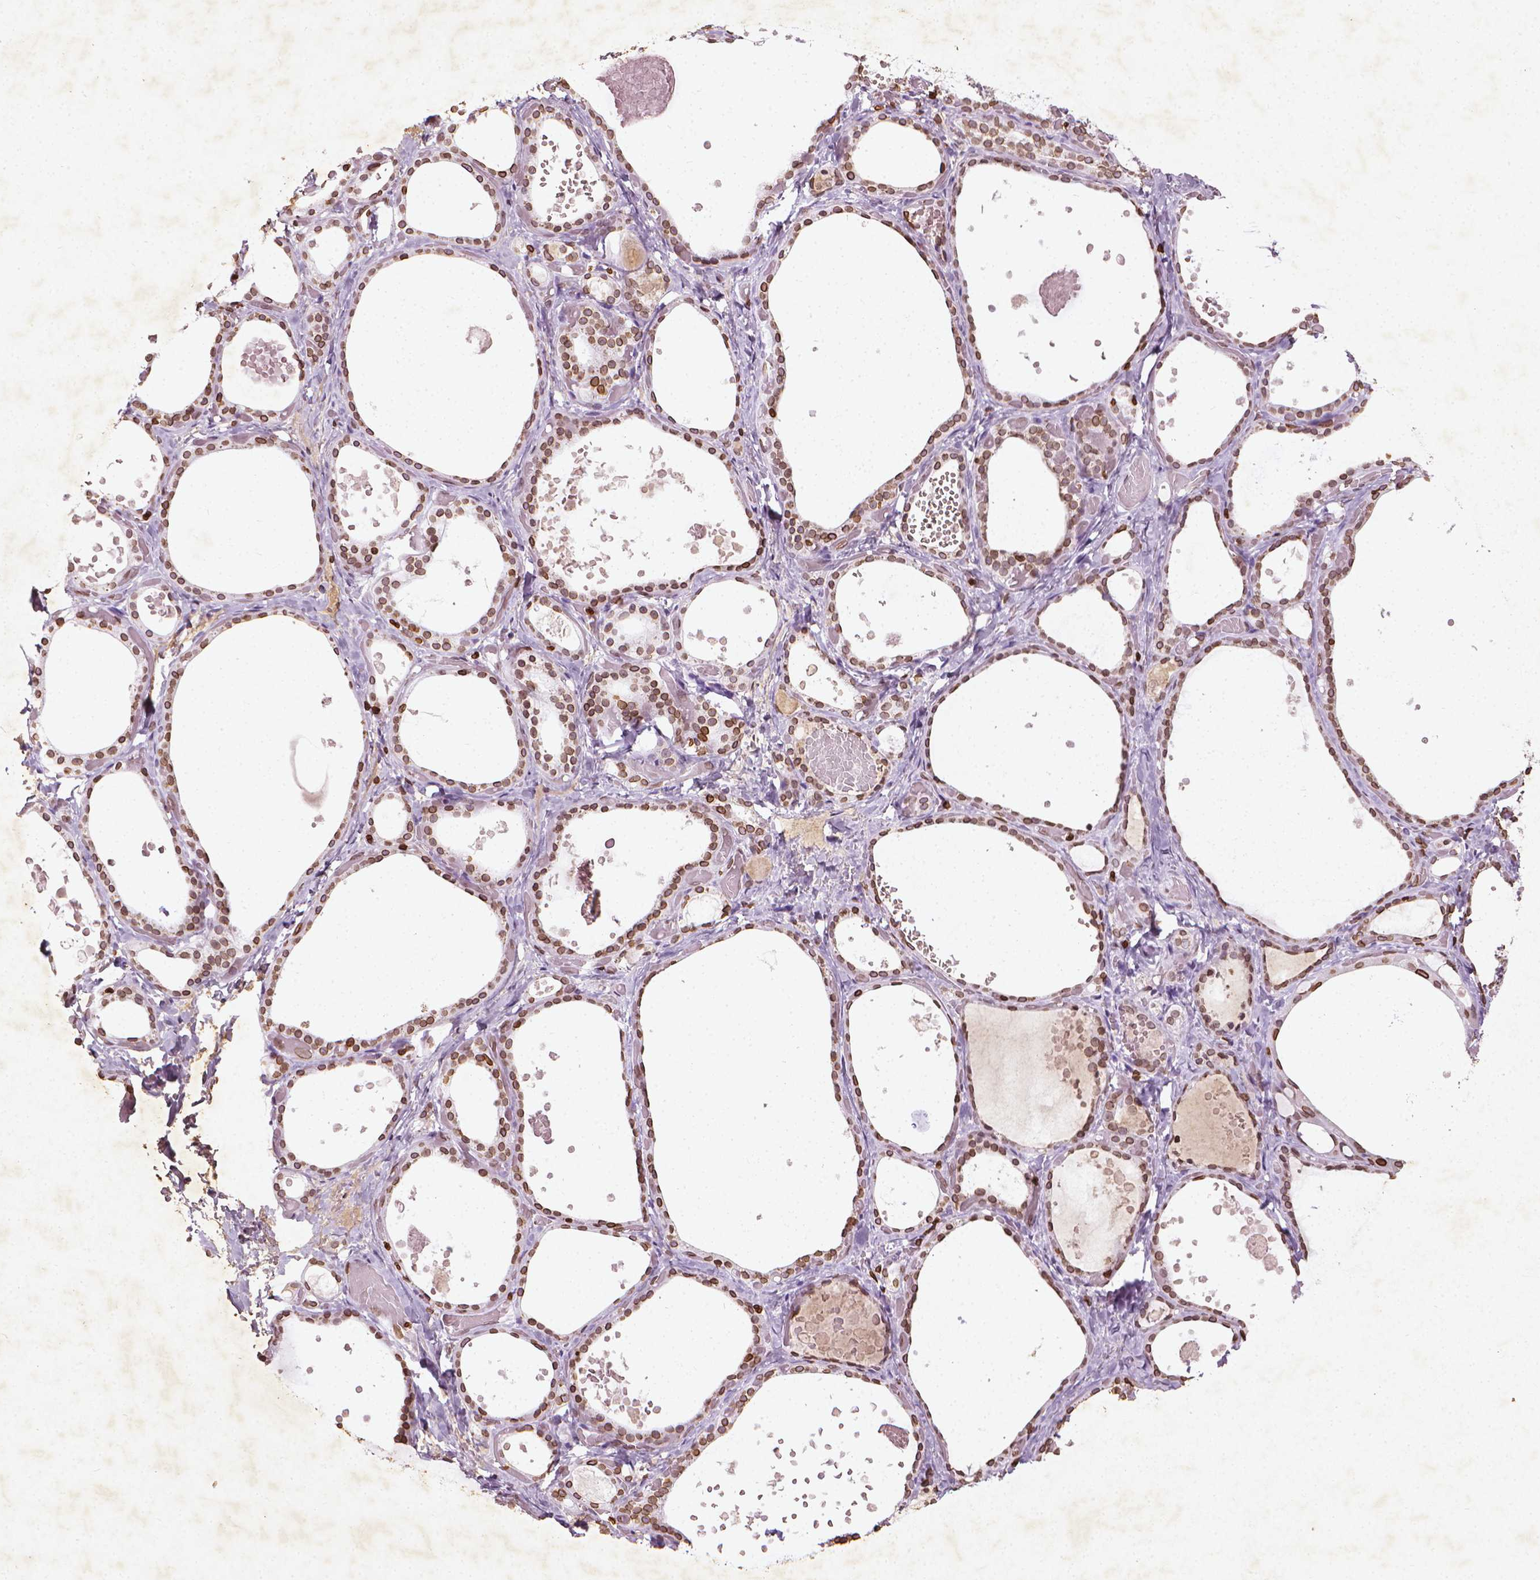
{"staining": {"intensity": "moderate", "quantity": ">75%", "location": "cytoplasmic/membranous,nuclear"}, "tissue": "thyroid gland", "cell_type": "Glandular cells", "image_type": "normal", "snomed": [{"axis": "morphology", "description": "Normal tissue, NOS"}, {"axis": "topography", "description": "Thyroid gland"}], "caption": "Moderate cytoplasmic/membranous,nuclear positivity is appreciated in approximately >75% of glandular cells in benign thyroid gland. The staining is performed using DAB brown chromogen to label protein expression. The nuclei are counter-stained blue using hematoxylin.", "gene": "LMNB1", "patient": {"sex": "female", "age": 56}}